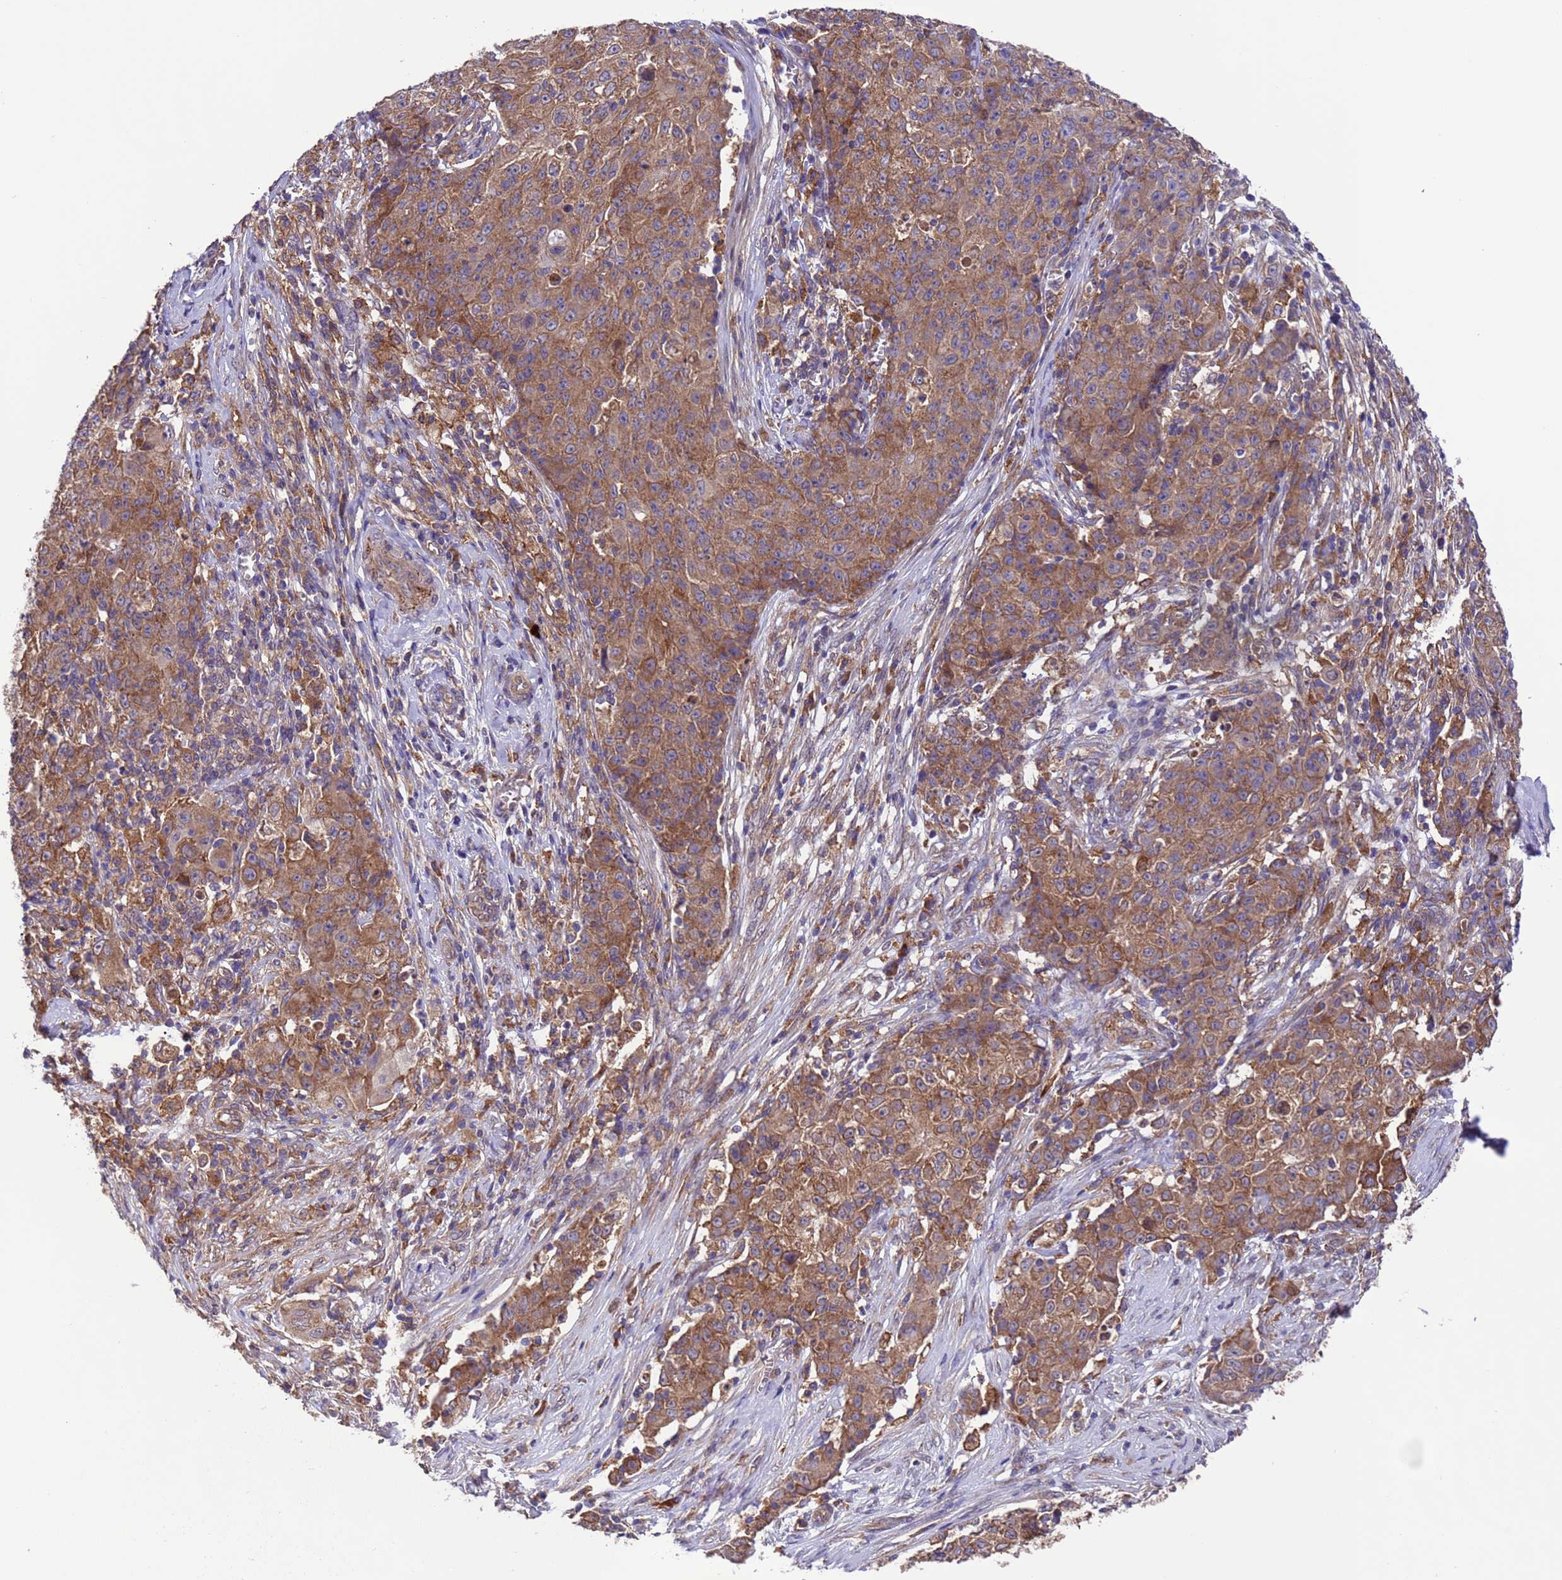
{"staining": {"intensity": "moderate", "quantity": ">75%", "location": "cytoplasmic/membranous"}, "tissue": "ovarian cancer", "cell_type": "Tumor cells", "image_type": "cancer", "snomed": [{"axis": "morphology", "description": "Carcinoma, endometroid"}, {"axis": "topography", "description": "Ovary"}], "caption": "Endometroid carcinoma (ovarian) stained with DAB (3,3'-diaminobenzidine) immunohistochemistry displays medium levels of moderate cytoplasmic/membranous staining in approximately >75% of tumor cells.", "gene": "ARHGAP12", "patient": {"sex": "female", "age": 42}}